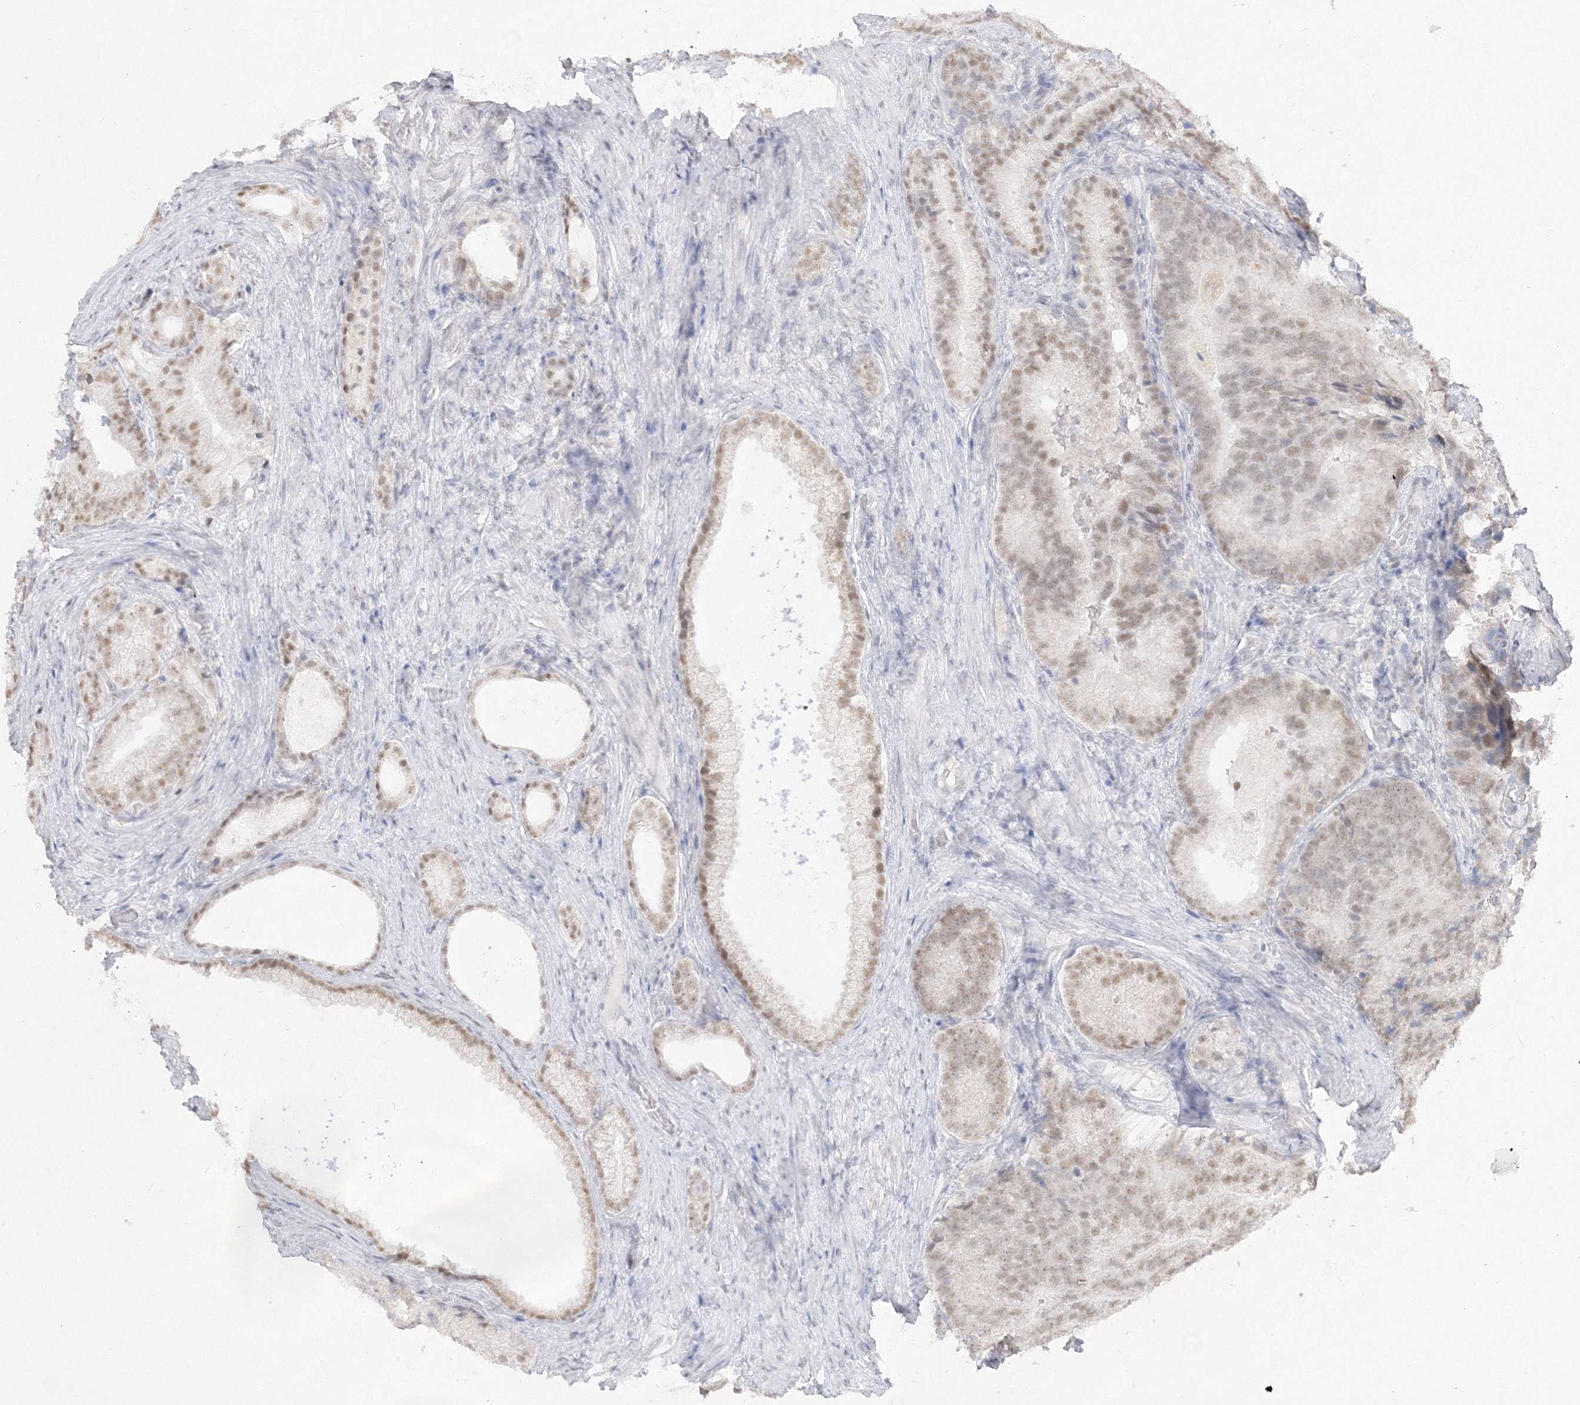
{"staining": {"intensity": "weak", "quantity": ">75%", "location": "nuclear"}, "tissue": "prostate cancer", "cell_type": "Tumor cells", "image_type": "cancer", "snomed": [{"axis": "morphology", "description": "Adenocarcinoma, Low grade"}, {"axis": "topography", "description": "Prostate"}], "caption": "Immunohistochemical staining of human prostate adenocarcinoma (low-grade) exhibits weak nuclear protein positivity in approximately >75% of tumor cells.", "gene": "PPP4R2", "patient": {"sex": "male", "age": 71}}